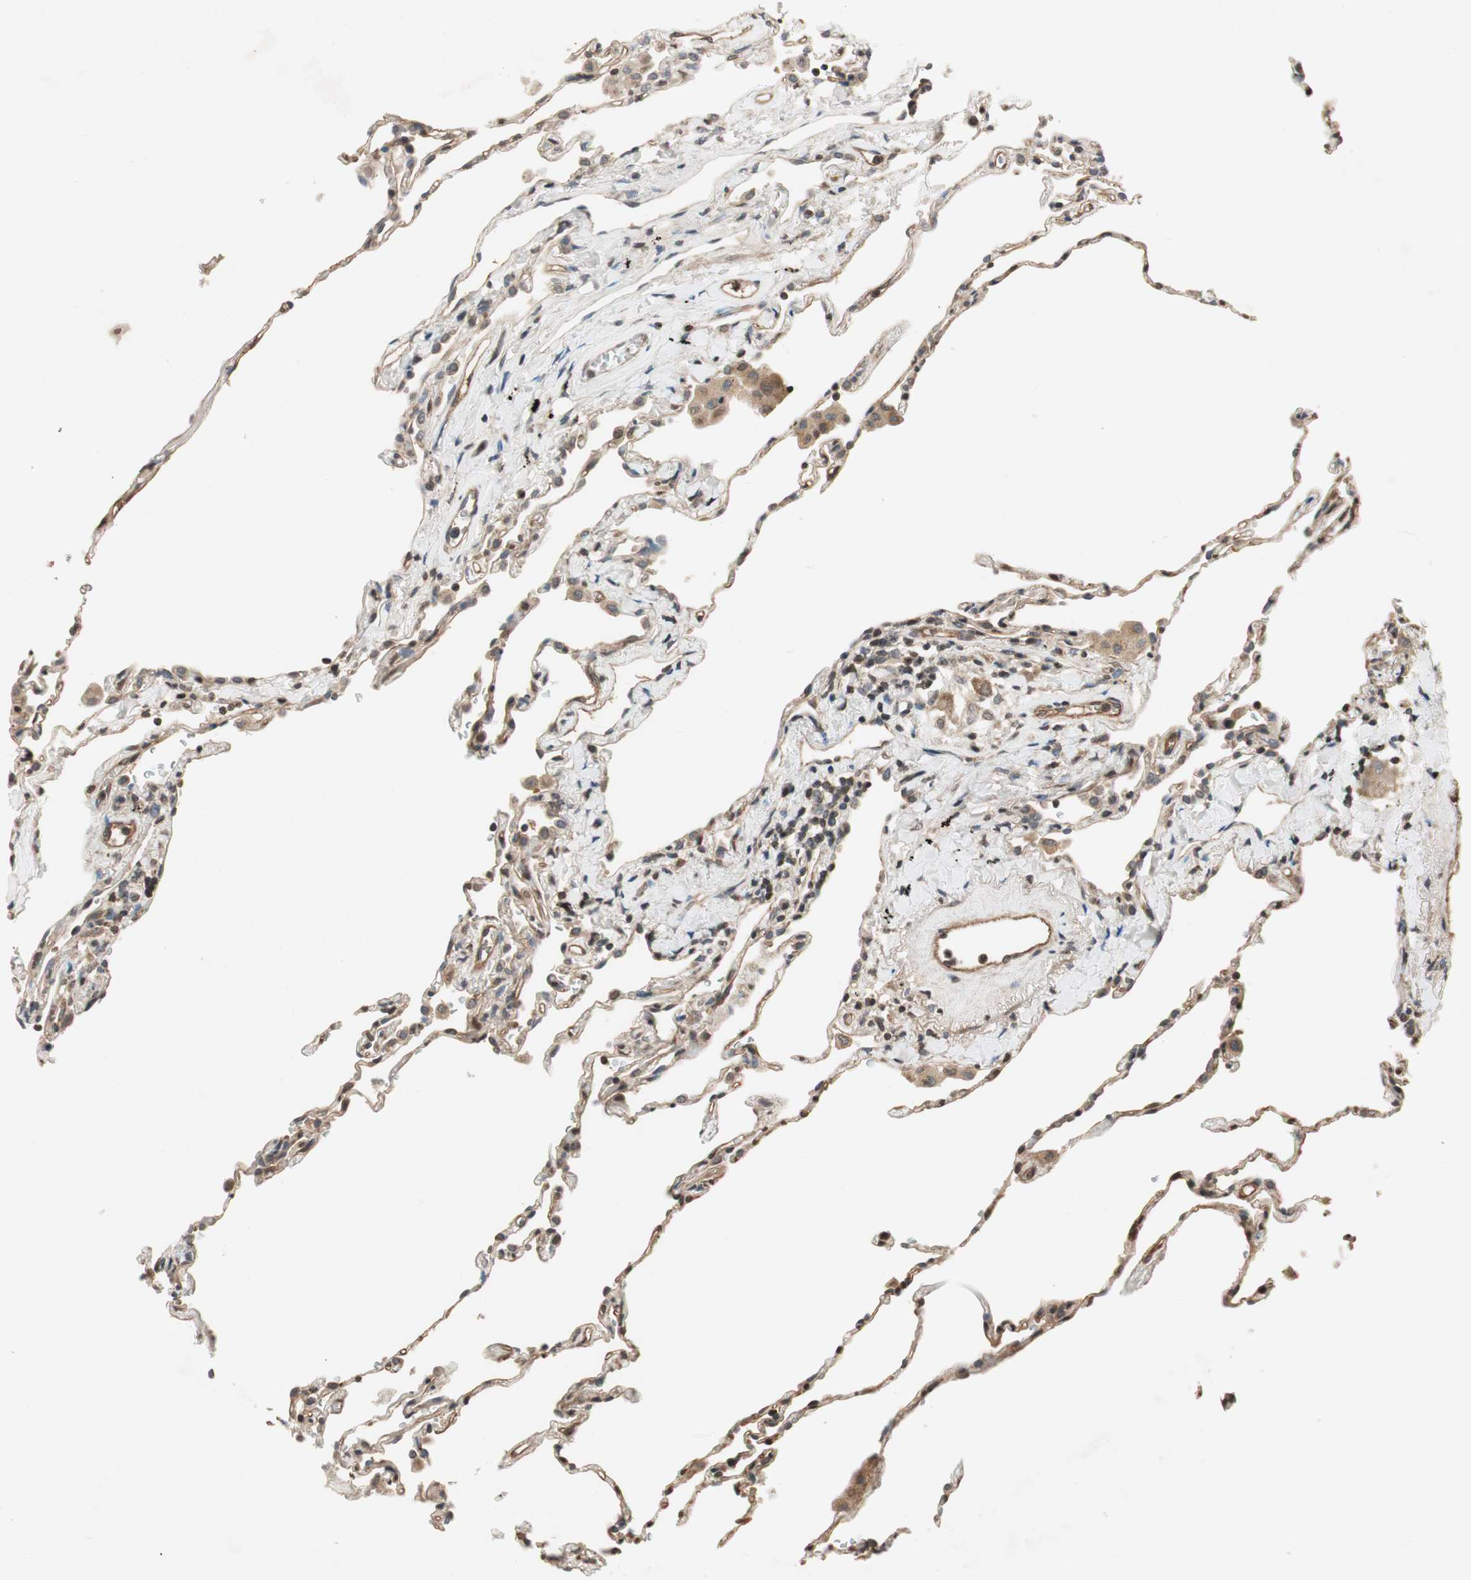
{"staining": {"intensity": "moderate", "quantity": "25%-75%", "location": "cytoplasmic/membranous"}, "tissue": "lung", "cell_type": "Alveolar cells", "image_type": "normal", "snomed": [{"axis": "morphology", "description": "Normal tissue, NOS"}, {"axis": "topography", "description": "Lung"}], "caption": "This image exhibits IHC staining of unremarkable lung, with medium moderate cytoplasmic/membranous positivity in approximately 25%-75% of alveolar cells.", "gene": "GCLM", "patient": {"sex": "male", "age": 59}}